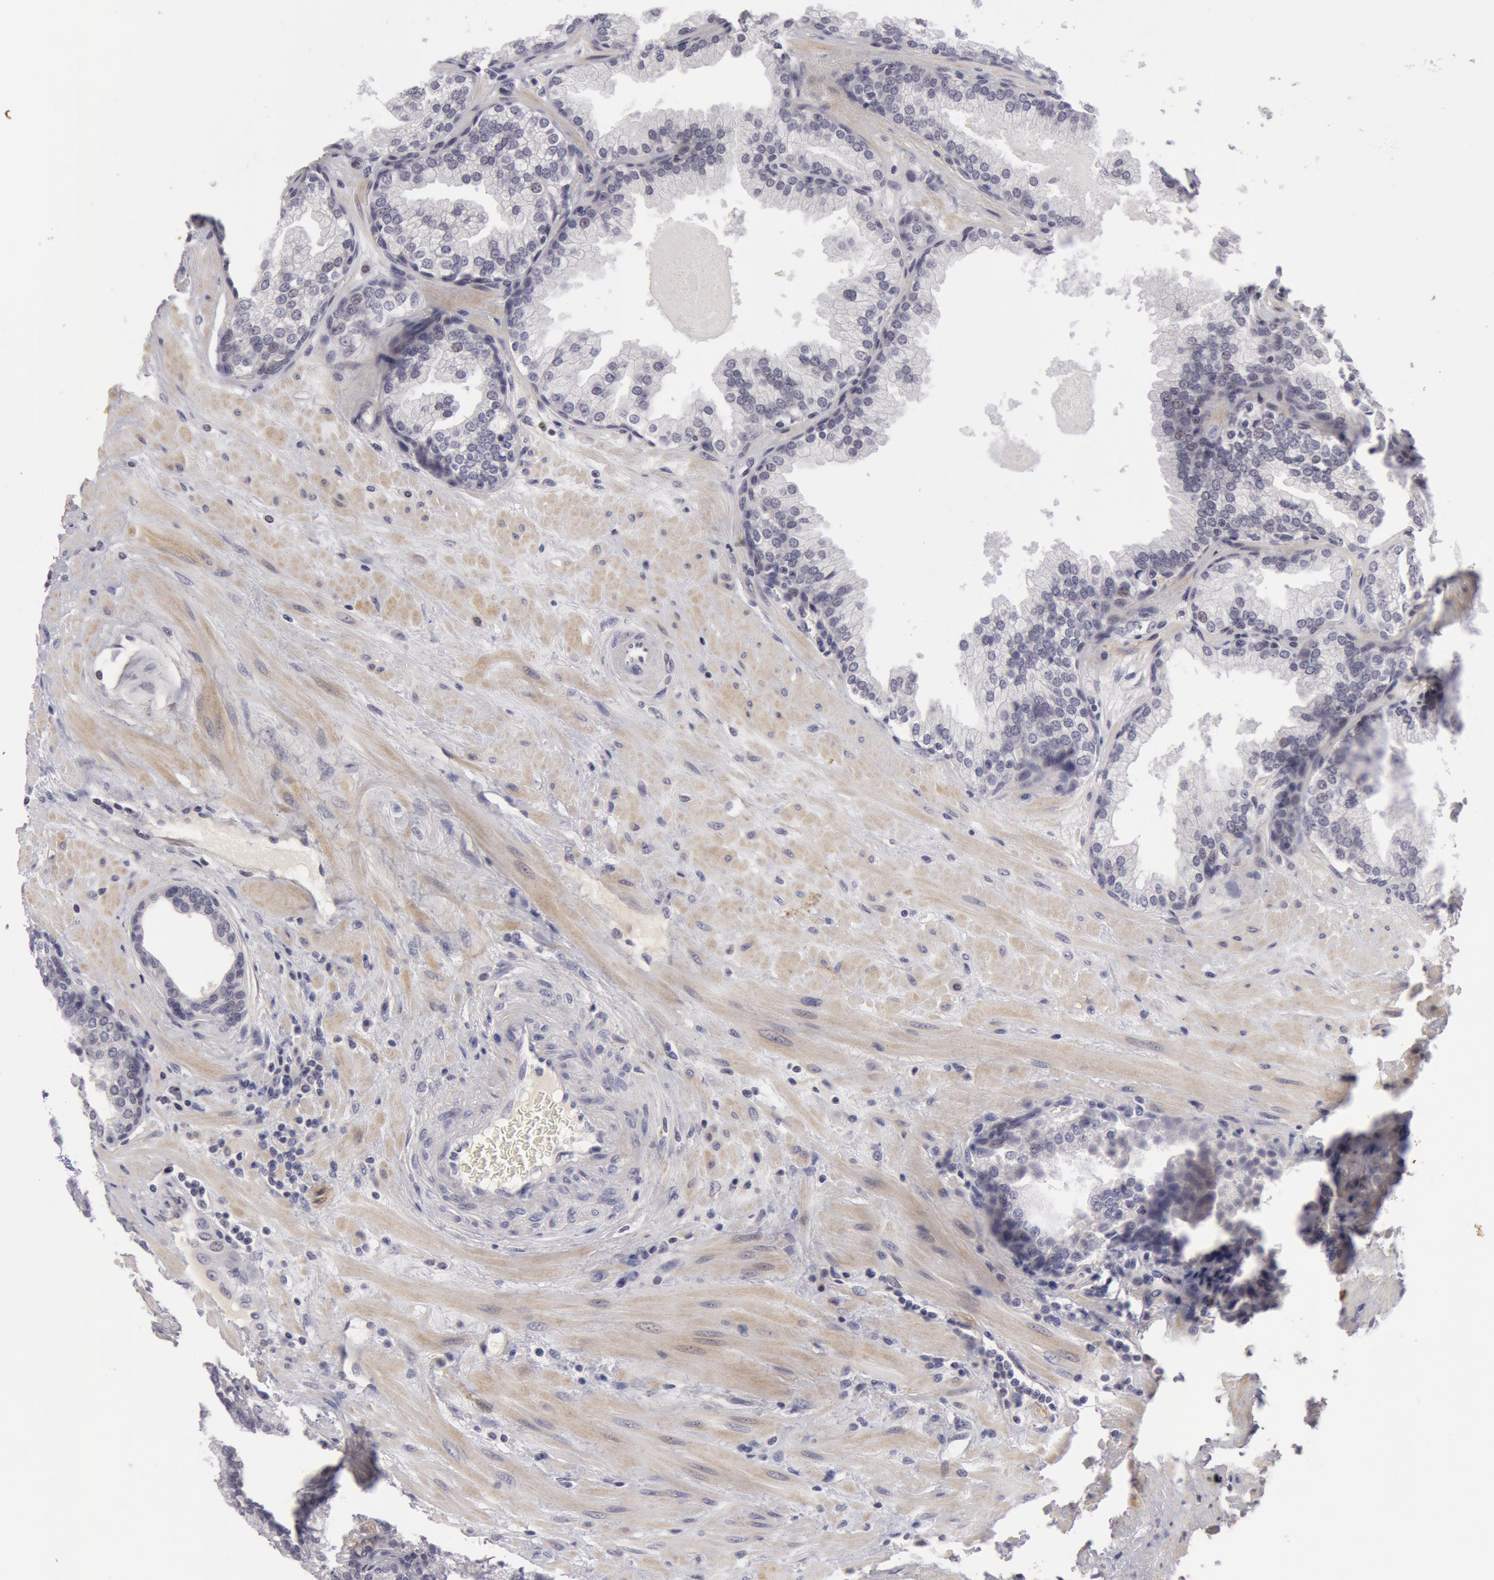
{"staining": {"intensity": "negative", "quantity": "none", "location": "none"}, "tissue": "prostate", "cell_type": "Glandular cells", "image_type": "normal", "snomed": [{"axis": "morphology", "description": "Normal tissue, NOS"}, {"axis": "topography", "description": "Prostate"}], "caption": "The micrograph exhibits no staining of glandular cells in normal prostate. (DAB immunohistochemistry with hematoxylin counter stain).", "gene": "NLGN4X", "patient": {"sex": "male", "age": 51}}